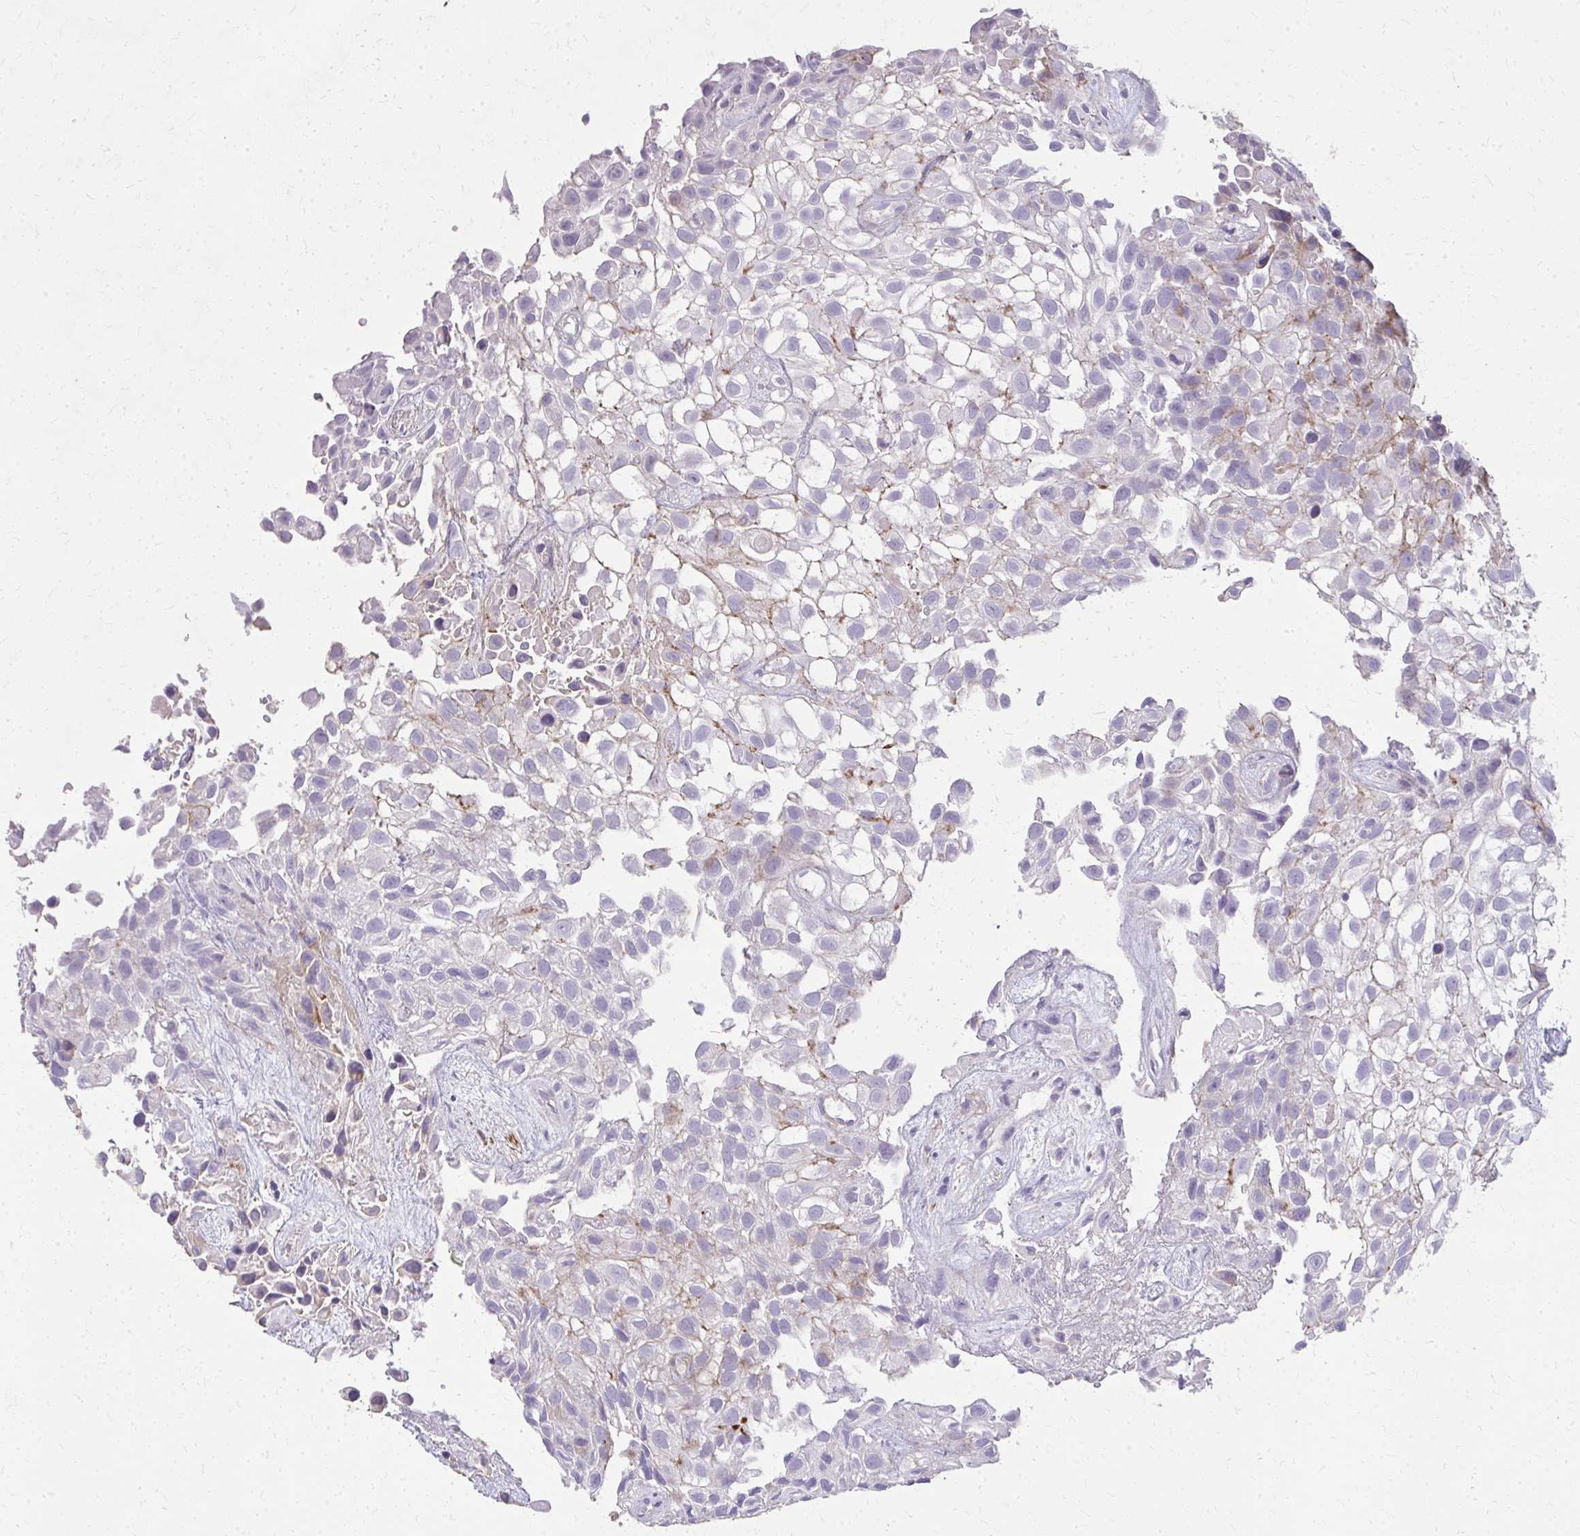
{"staining": {"intensity": "negative", "quantity": "none", "location": "none"}, "tissue": "urothelial cancer", "cell_type": "Tumor cells", "image_type": "cancer", "snomed": [{"axis": "morphology", "description": "Urothelial carcinoma, High grade"}, {"axis": "topography", "description": "Urinary bladder"}], "caption": "Tumor cells show no significant protein positivity in urothelial carcinoma (high-grade). Nuclei are stained in blue.", "gene": "TENM4", "patient": {"sex": "male", "age": 56}}